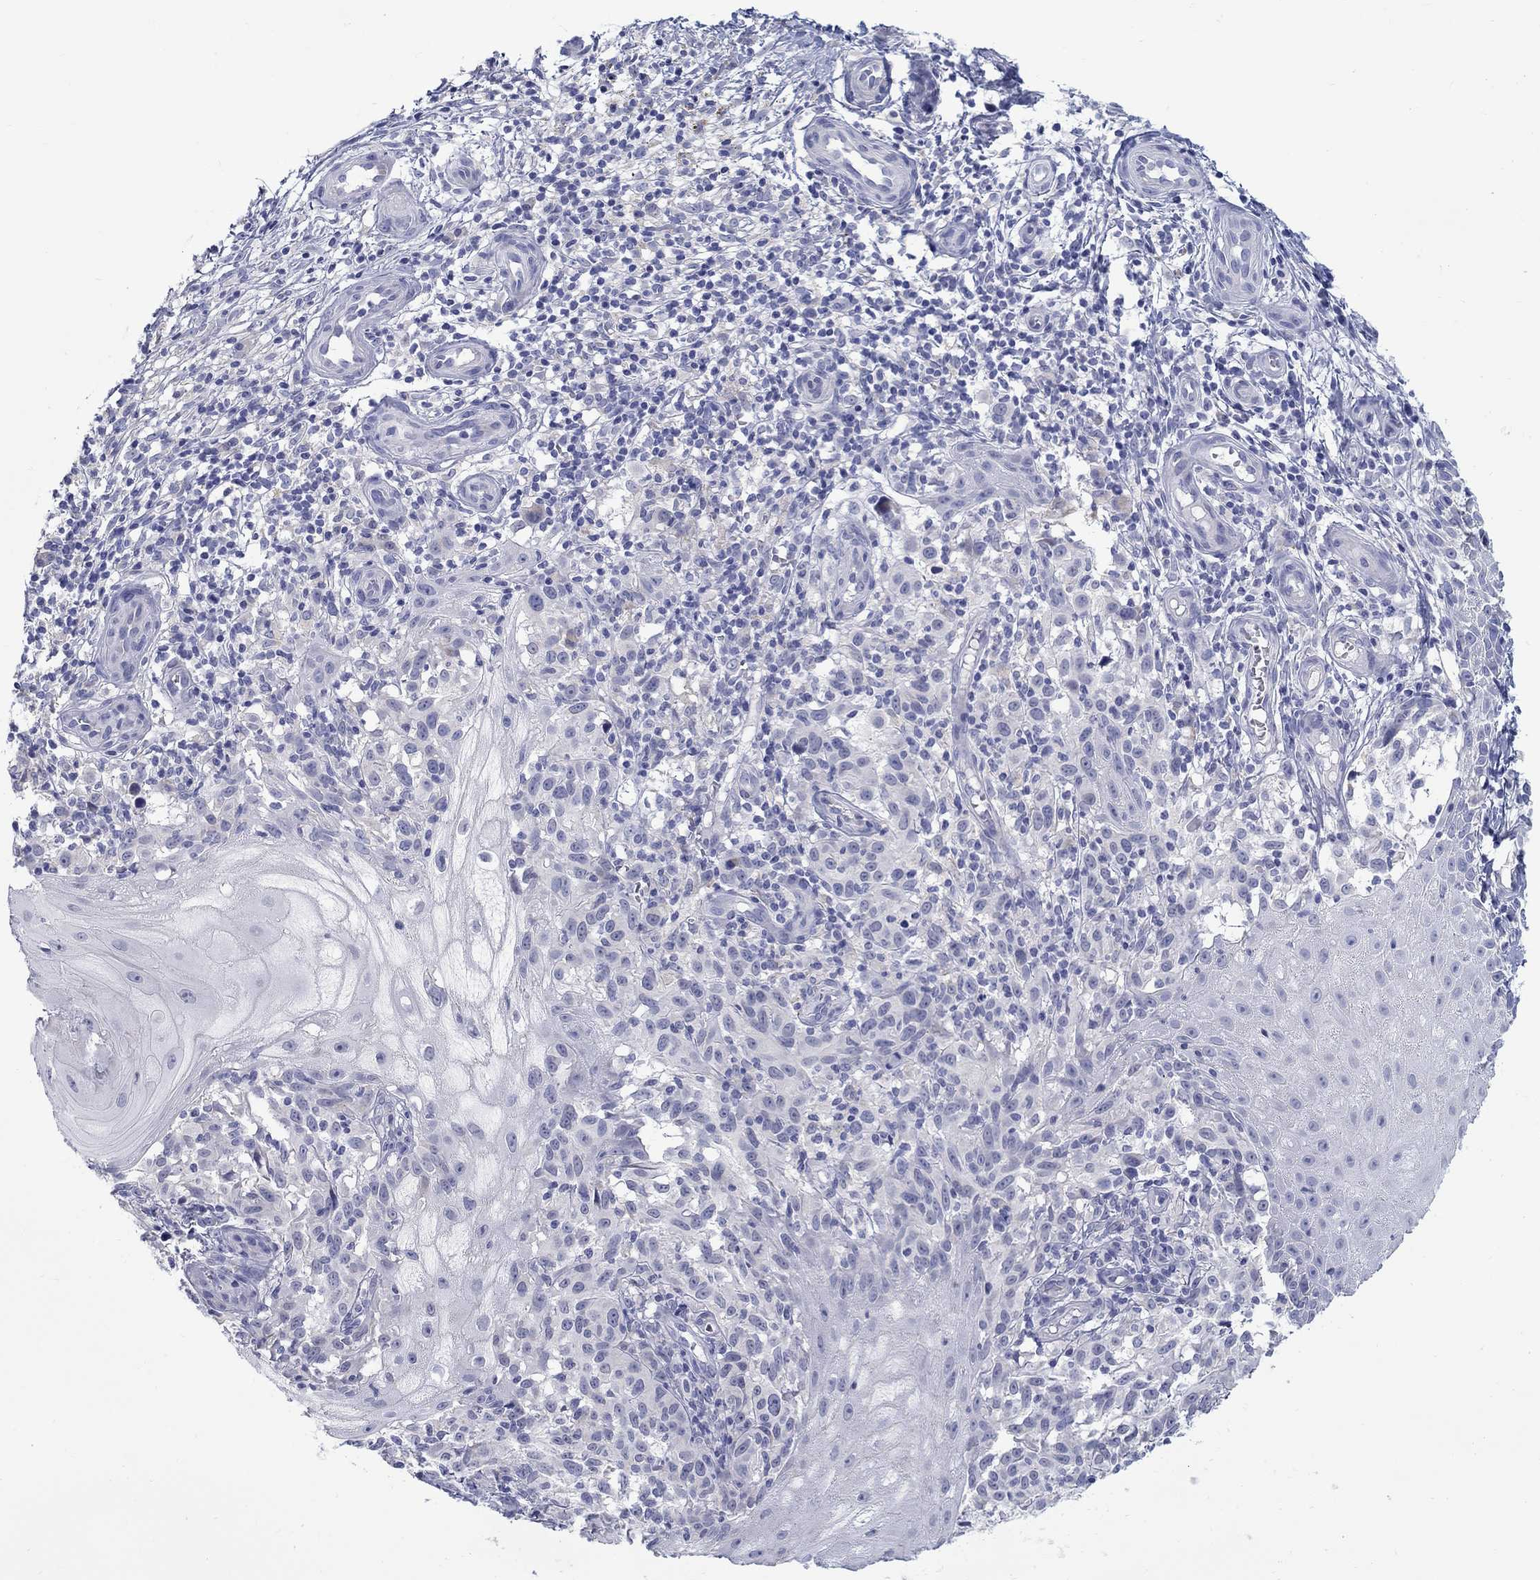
{"staining": {"intensity": "negative", "quantity": "none", "location": "none"}, "tissue": "melanoma", "cell_type": "Tumor cells", "image_type": "cancer", "snomed": [{"axis": "morphology", "description": "Malignant melanoma, NOS"}, {"axis": "topography", "description": "Skin"}], "caption": "High magnification brightfield microscopy of malignant melanoma stained with DAB (3,3'-diaminobenzidine) (brown) and counterstained with hematoxylin (blue): tumor cells show no significant positivity.", "gene": "ABCA4", "patient": {"sex": "female", "age": 53}}